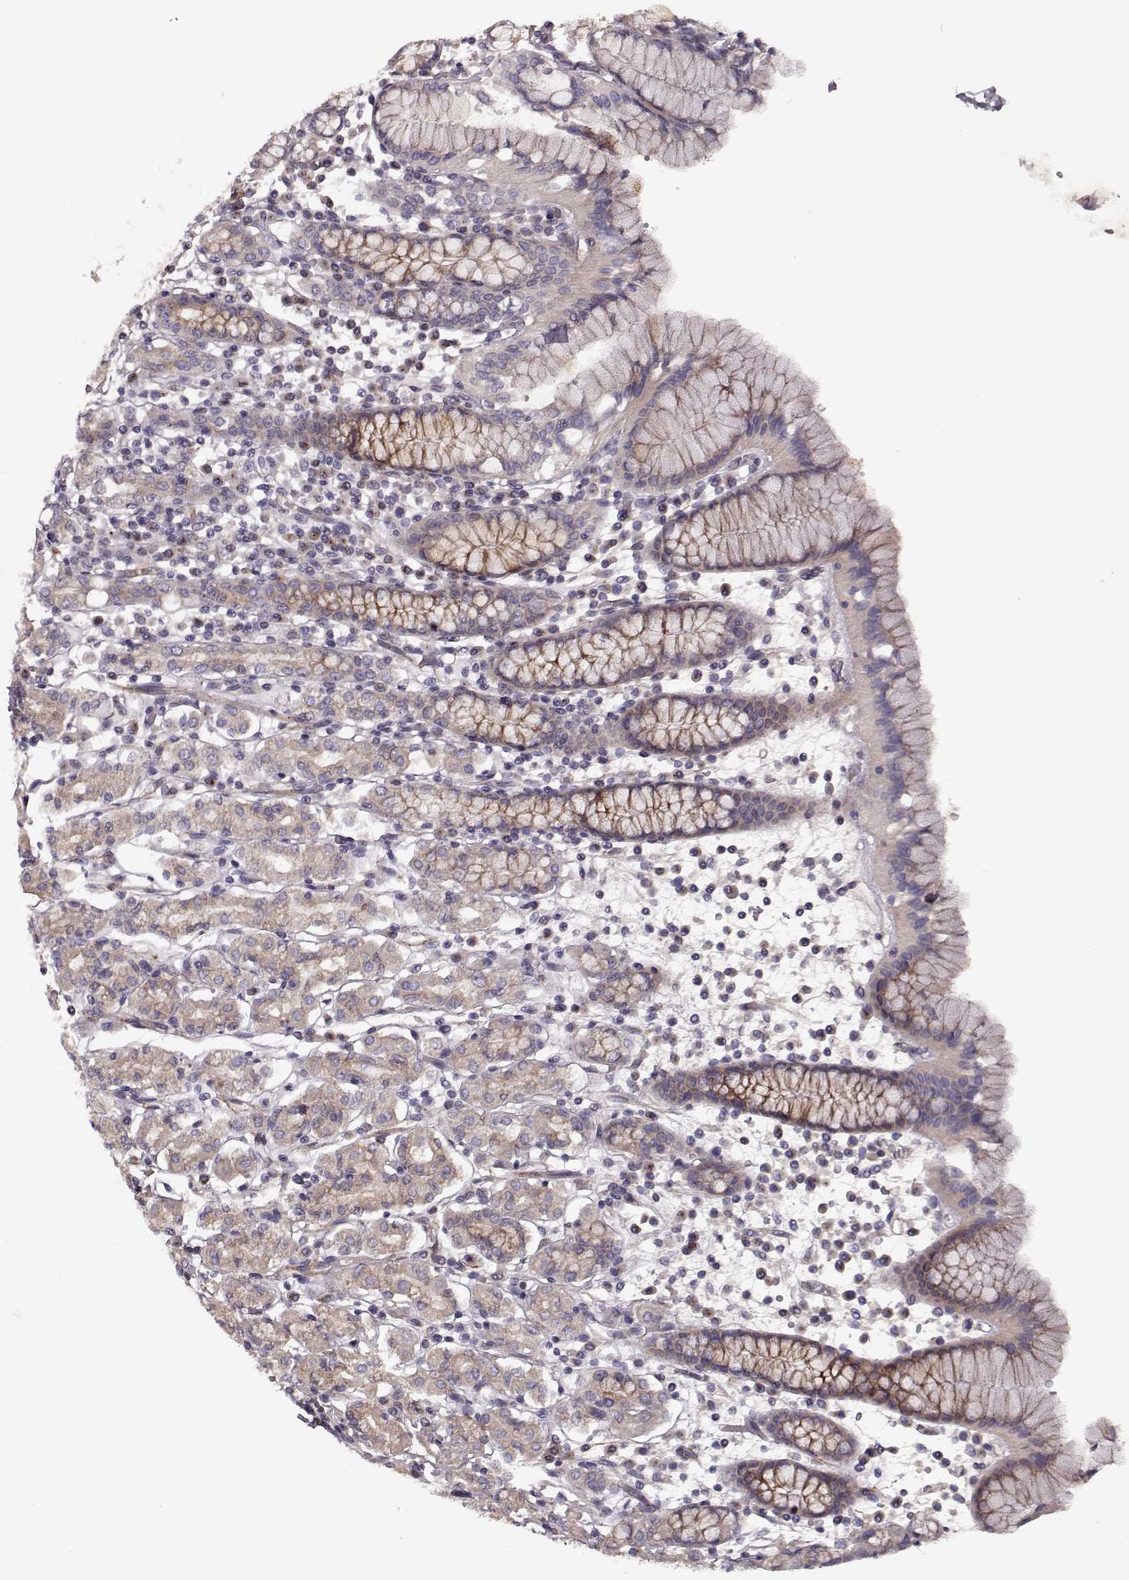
{"staining": {"intensity": "moderate", "quantity": "<25%", "location": "cytoplasmic/membranous"}, "tissue": "stomach", "cell_type": "Glandular cells", "image_type": "normal", "snomed": [{"axis": "morphology", "description": "Normal tissue, NOS"}, {"axis": "topography", "description": "Stomach, upper"}, {"axis": "topography", "description": "Stomach"}], "caption": "Immunohistochemical staining of normal stomach exhibits low levels of moderate cytoplasmic/membranous staining in about <25% of glandular cells.", "gene": "MTR", "patient": {"sex": "male", "age": 62}}